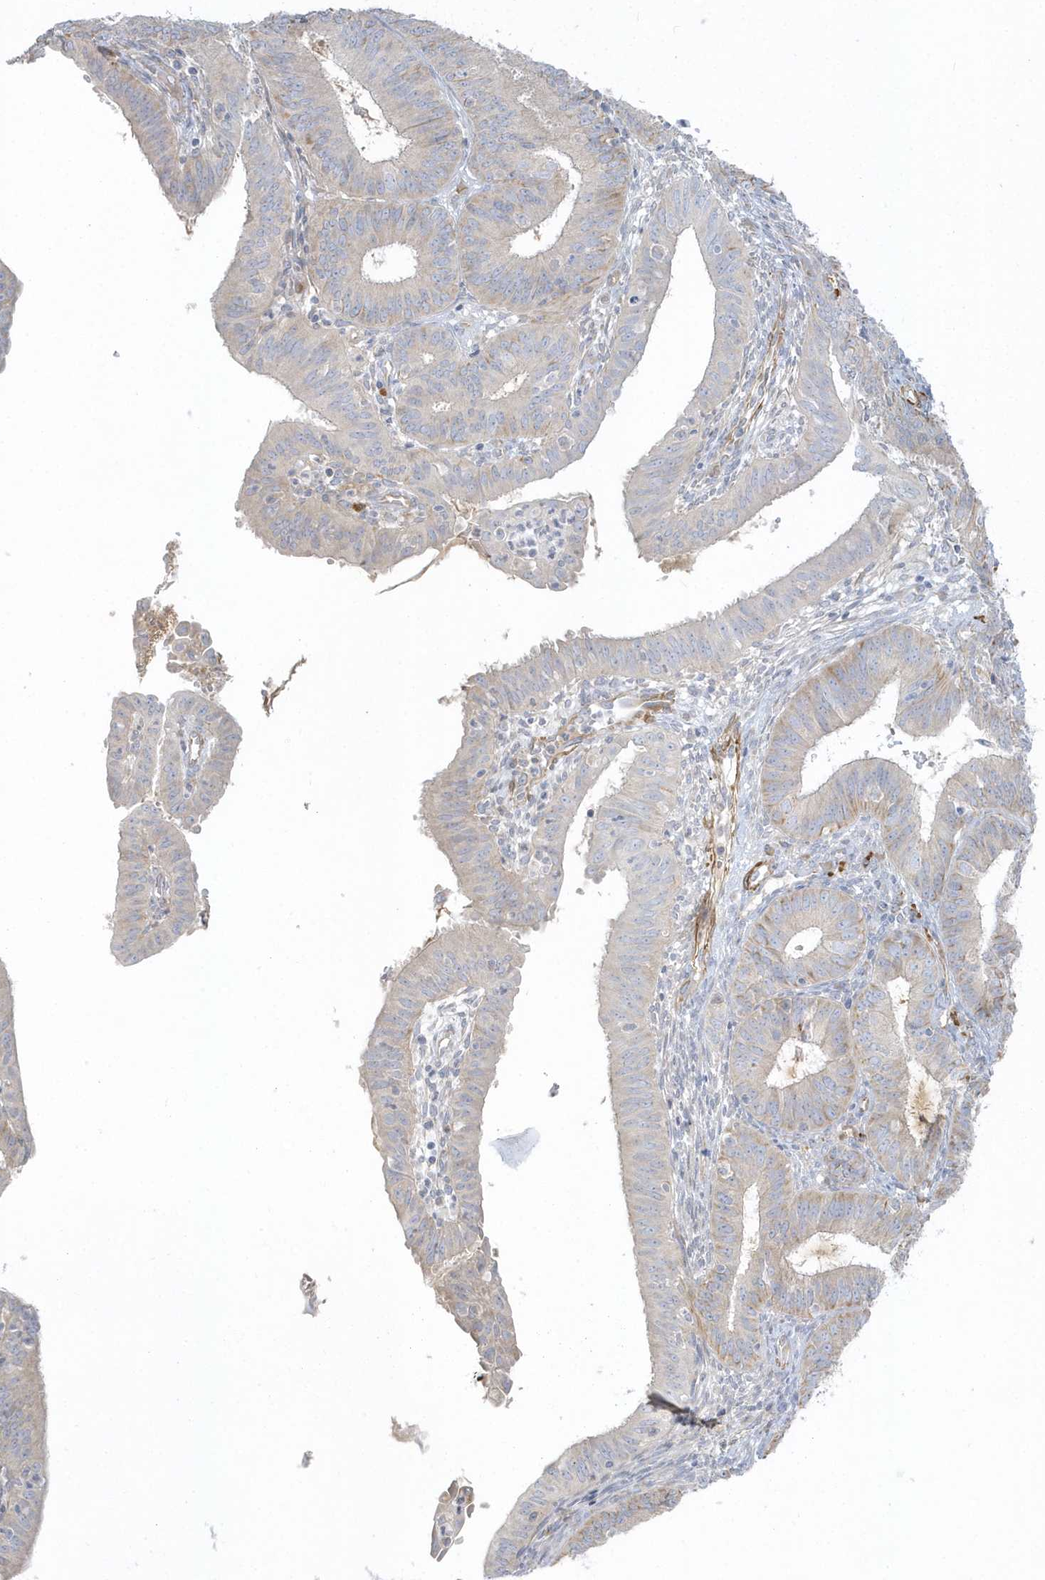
{"staining": {"intensity": "weak", "quantity": "<25%", "location": "cytoplasmic/membranous"}, "tissue": "endometrial cancer", "cell_type": "Tumor cells", "image_type": "cancer", "snomed": [{"axis": "morphology", "description": "Adenocarcinoma, NOS"}, {"axis": "topography", "description": "Endometrium"}], "caption": "The image exhibits no staining of tumor cells in adenocarcinoma (endometrial). (Brightfield microscopy of DAB immunohistochemistry at high magnification).", "gene": "THADA", "patient": {"sex": "female", "age": 51}}